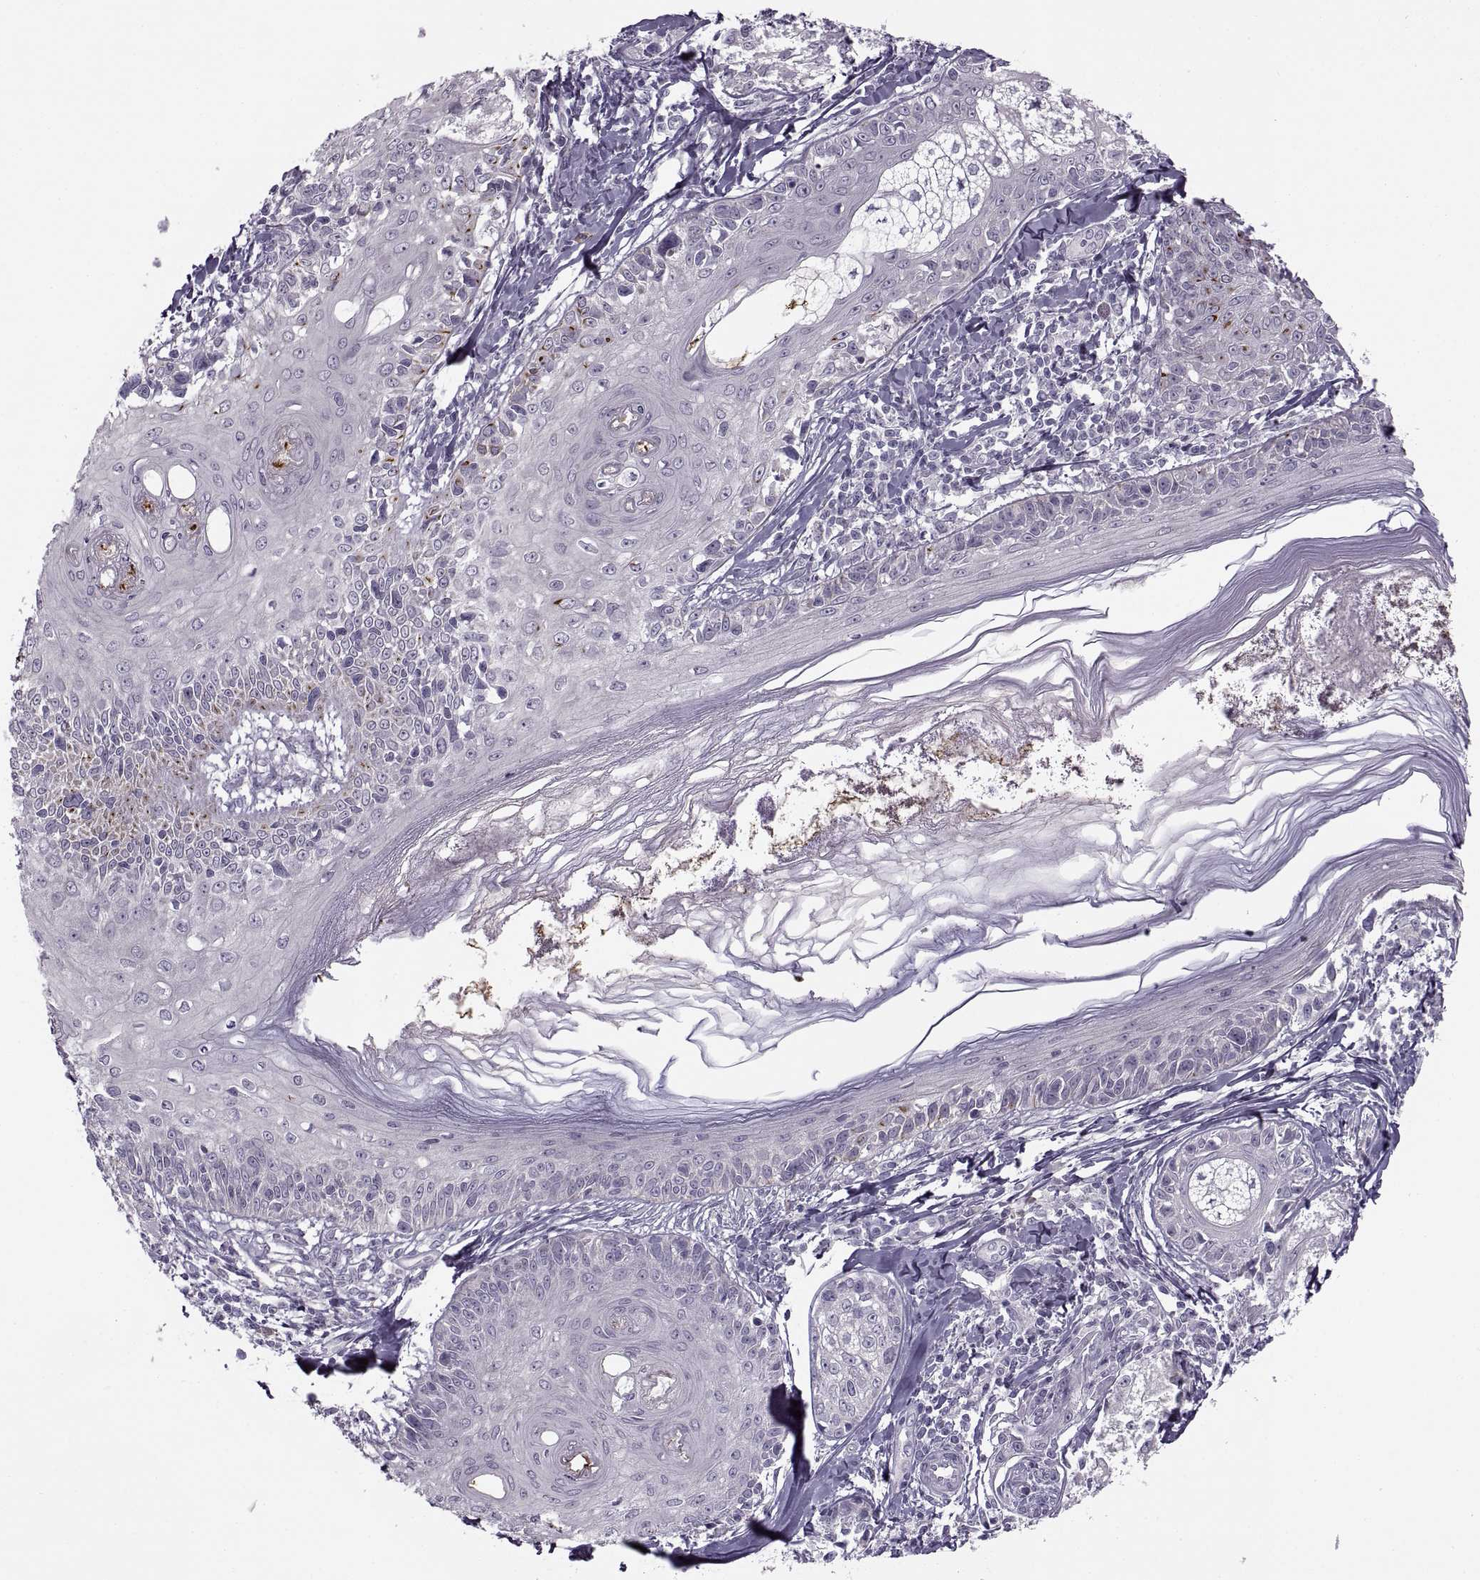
{"staining": {"intensity": "negative", "quantity": "none", "location": "none"}, "tissue": "melanoma", "cell_type": "Tumor cells", "image_type": "cancer", "snomed": [{"axis": "morphology", "description": "Malignant melanoma, NOS"}, {"axis": "topography", "description": "Skin"}], "caption": "Immunohistochemistry histopathology image of neoplastic tissue: malignant melanoma stained with DAB (3,3'-diaminobenzidine) displays no significant protein positivity in tumor cells.", "gene": "H2AP", "patient": {"sex": "female", "age": 86}}